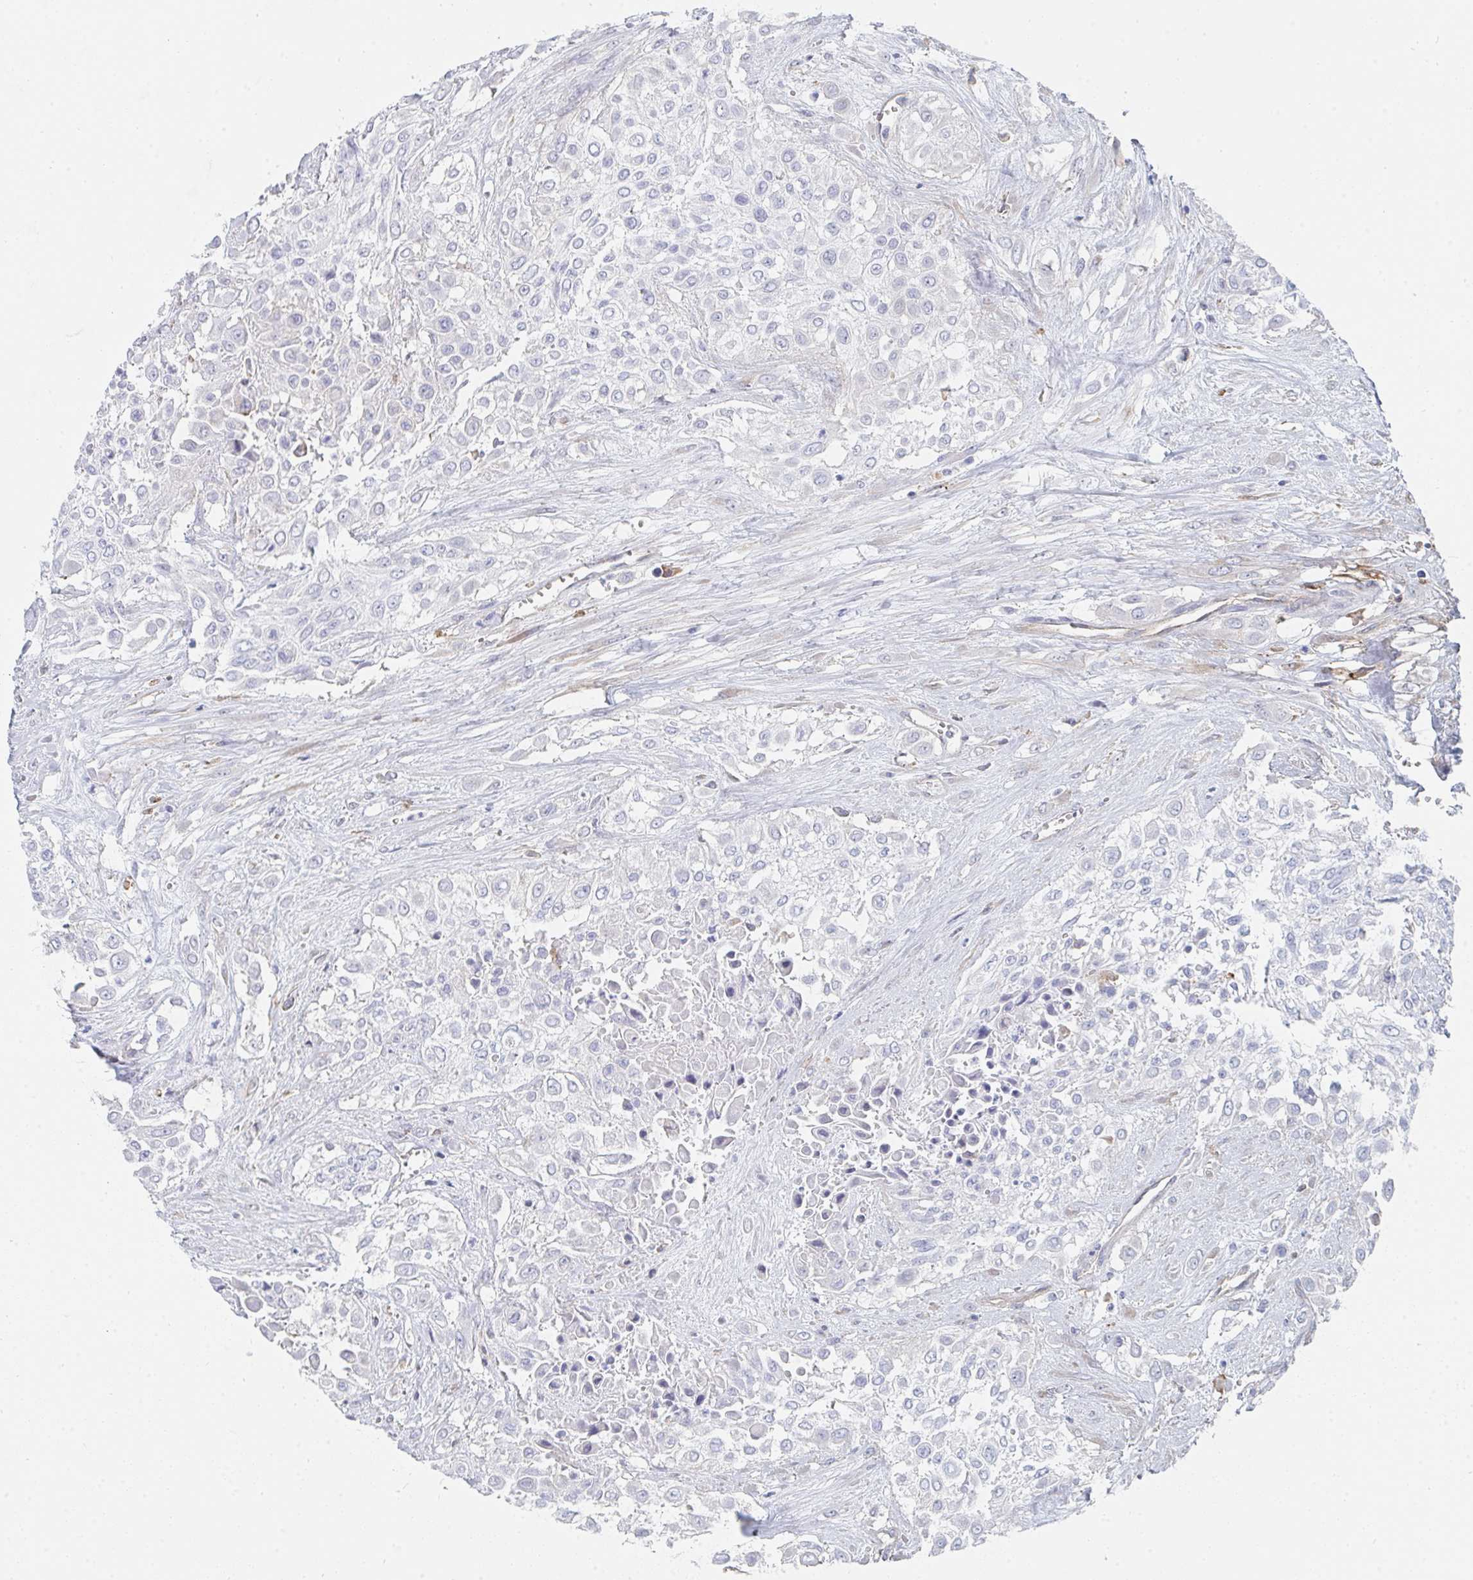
{"staining": {"intensity": "negative", "quantity": "none", "location": "none"}, "tissue": "urothelial cancer", "cell_type": "Tumor cells", "image_type": "cancer", "snomed": [{"axis": "morphology", "description": "Urothelial carcinoma, High grade"}, {"axis": "topography", "description": "Urinary bladder"}], "caption": "The micrograph shows no significant positivity in tumor cells of urothelial cancer. (DAB immunohistochemistry (IHC) visualized using brightfield microscopy, high magnification).", "gene": "DAB2", "patient": {"sex": "male", "age": 57}}